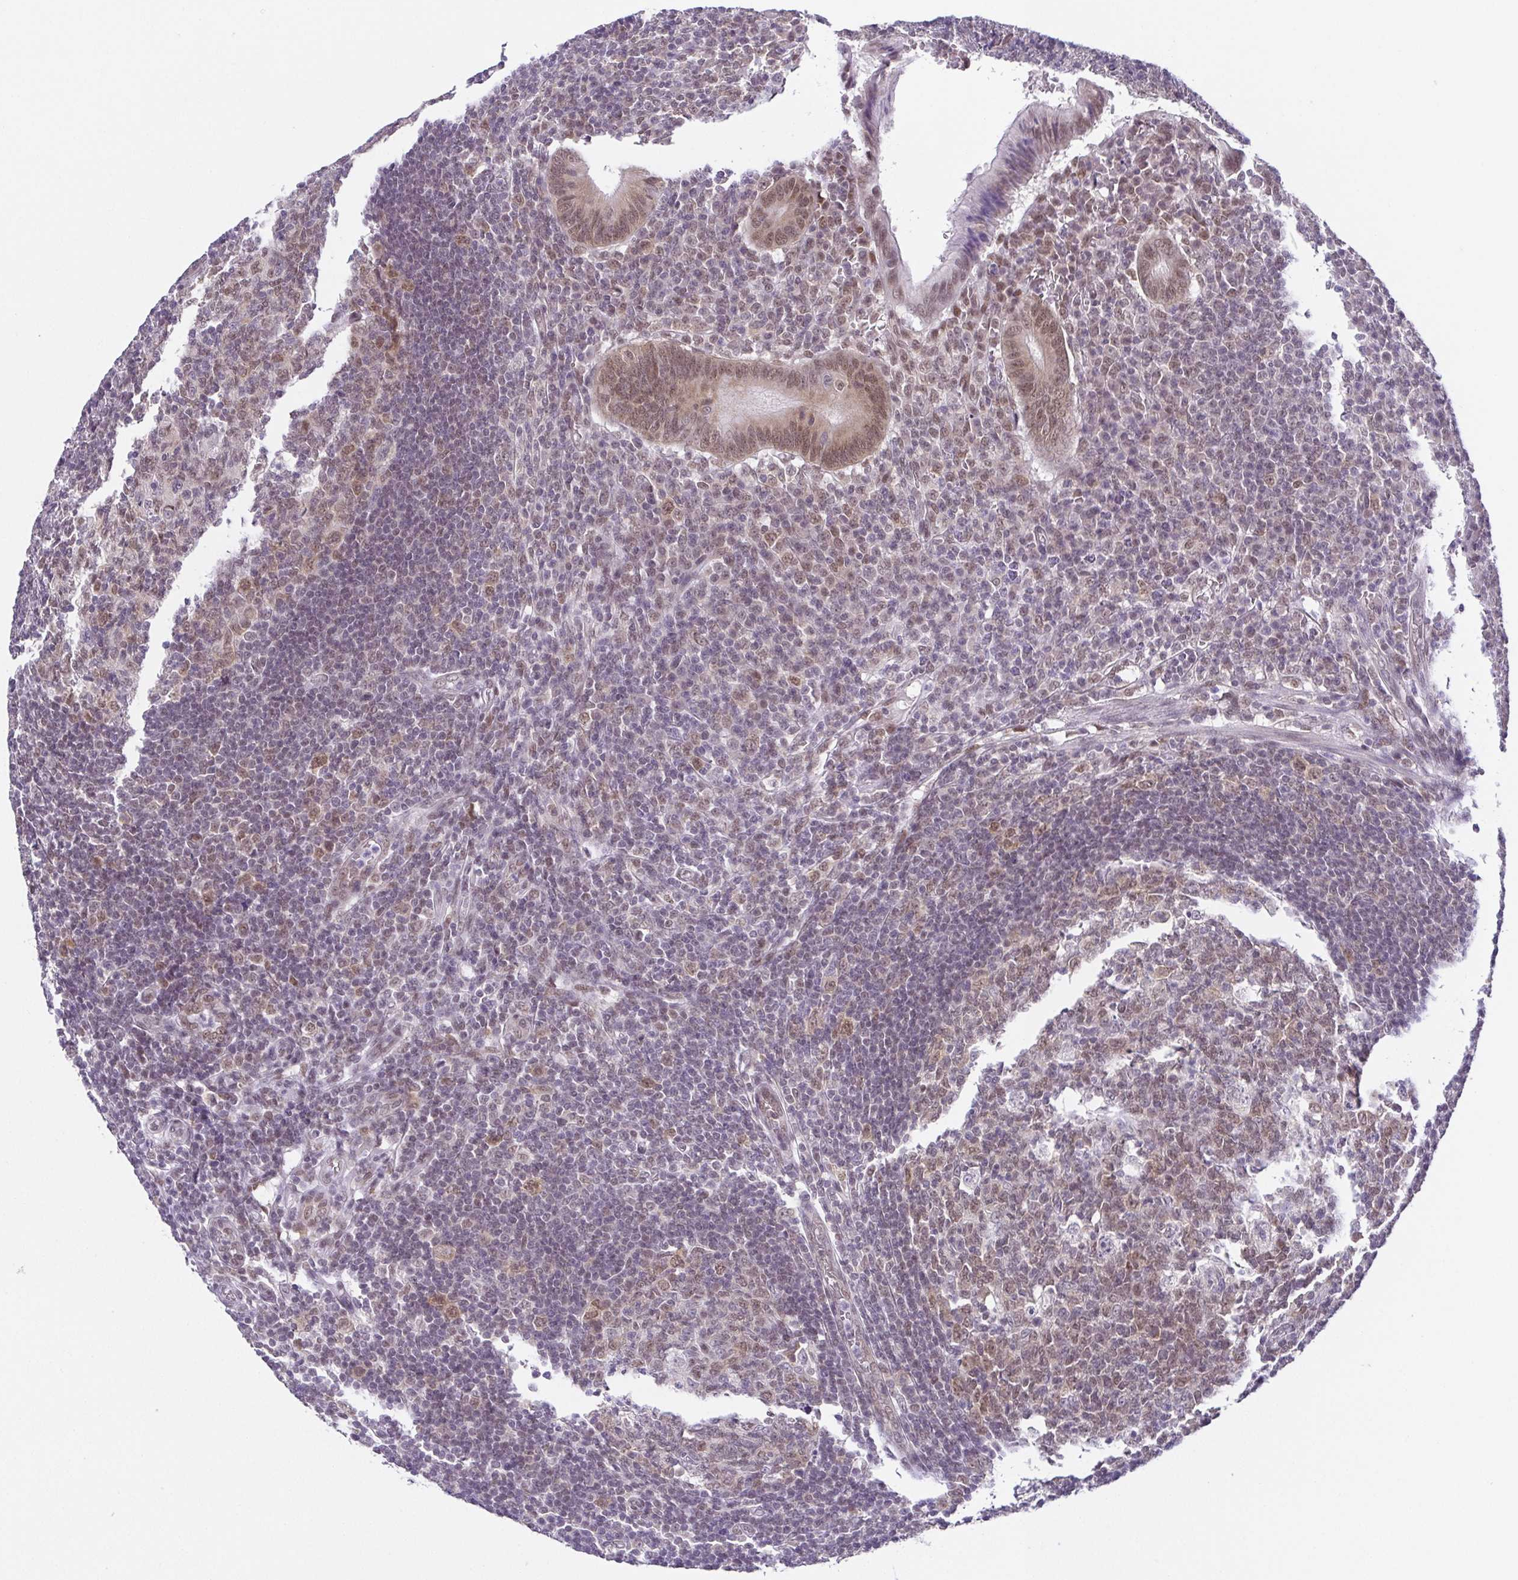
{"staining": {"intensity": "moderate", "quantity": ">75%", "location": "nuclear"}, "tissue": "appendix", "cell_type": "Glandular cells", "image_type": "normal", "snomed": [{"axis": "morphology", "description": "Normal tissue, NOS"}, {"axis": "topography", "description": "Appendix"}], "caption": "The immunohistochemical stain labels moderate nuclear positivity in glandular cells of unremarkable appendix. Nuclei are stained in blue.", "gene": "RBM3", "patient": {"sex": "male", "age": 18}}